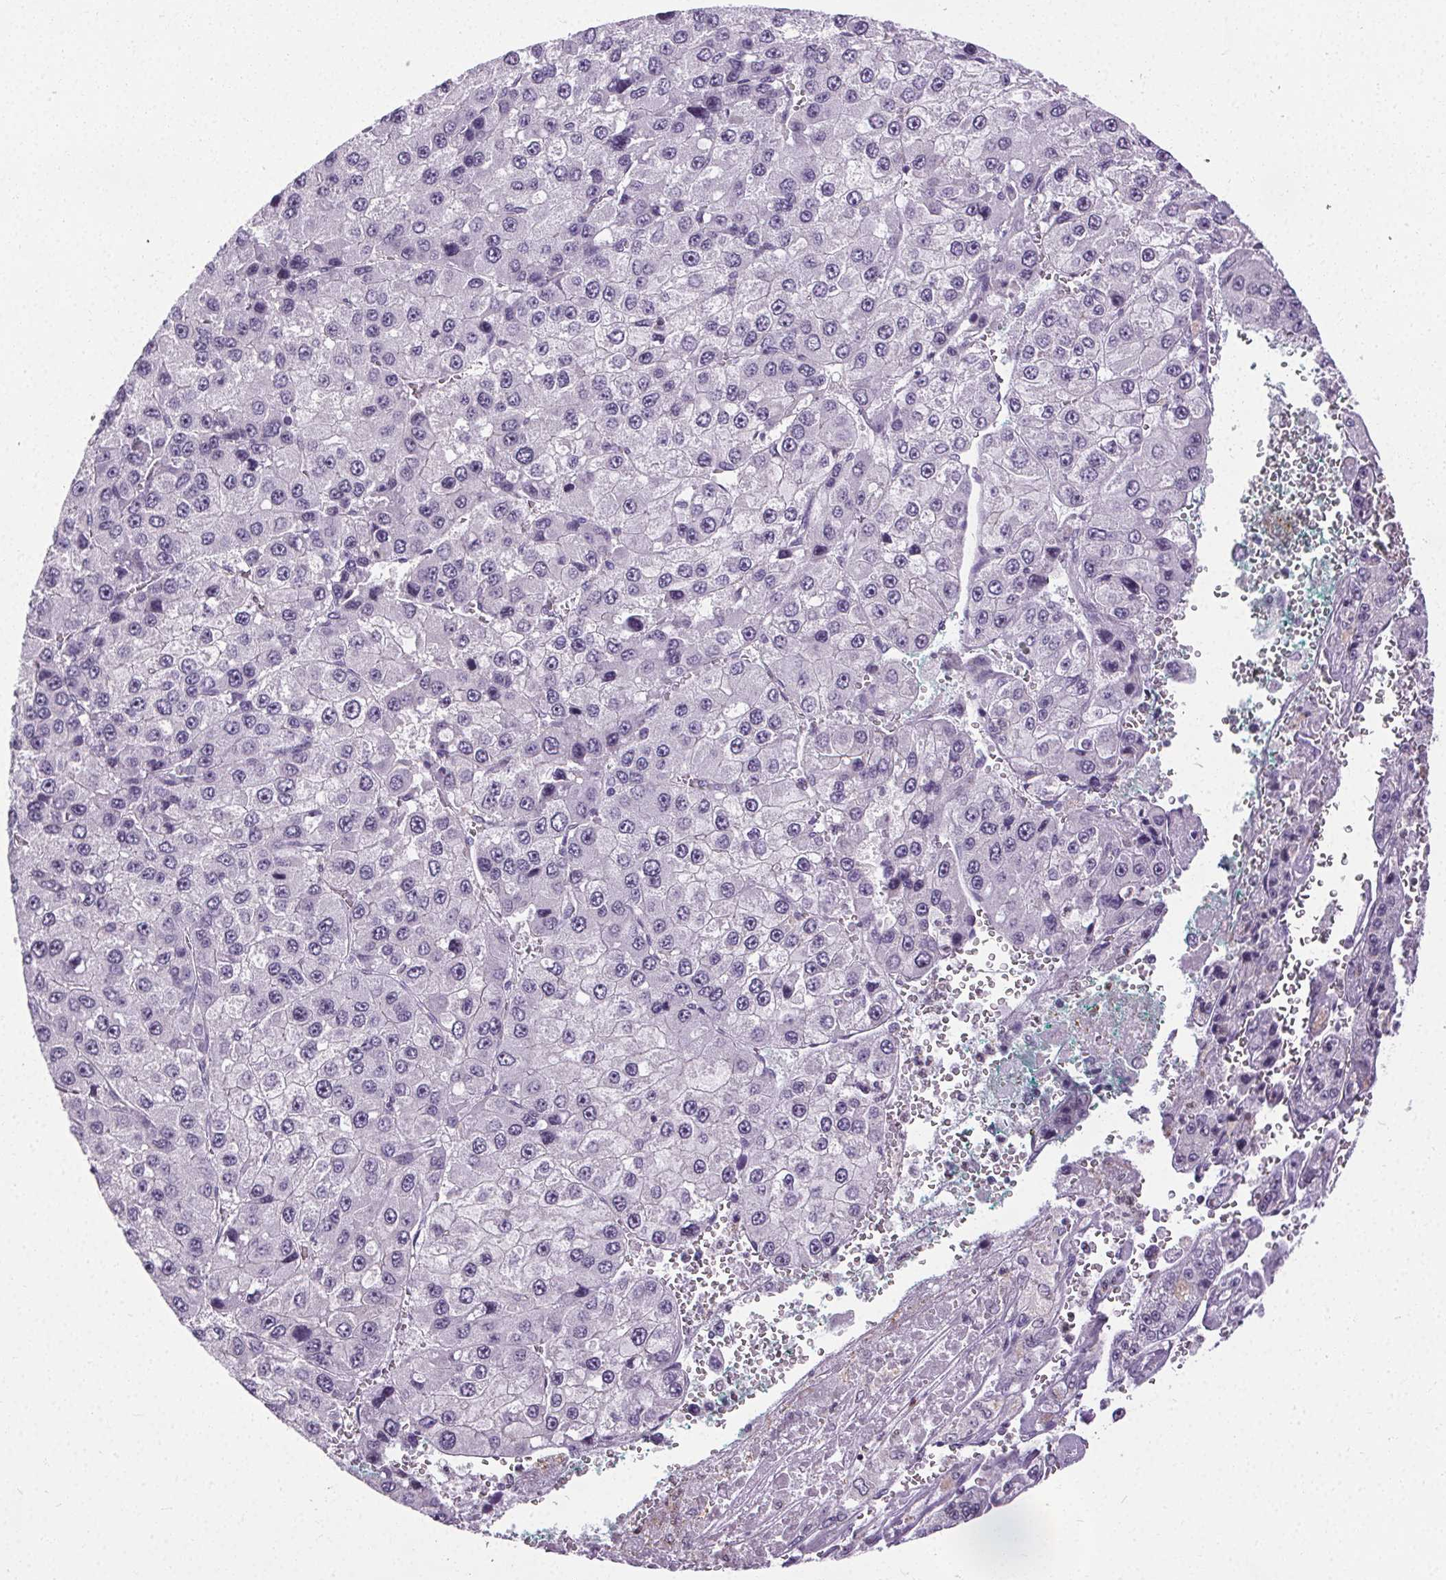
{"staining": {"intensity": "negative", "quantity": "none", "location": "none"}, "tissue": "liver cancer", "cell_type": "Tumor cells", "image_type": "cancer", "snomed": [{"axis": "morphology", "description": "Carcinoma, Hepatocellular, NOS"}, {"axis": "topography", "description": "Liver"}], "caption": "IHC photomicrograph of liver cancer (hepatocellular carcinoma) stained for a protein (brown), which reveals no positivity in tumor cells.", "gene": "TMEM240", "patient": {"sex": "female", "age": 73}}